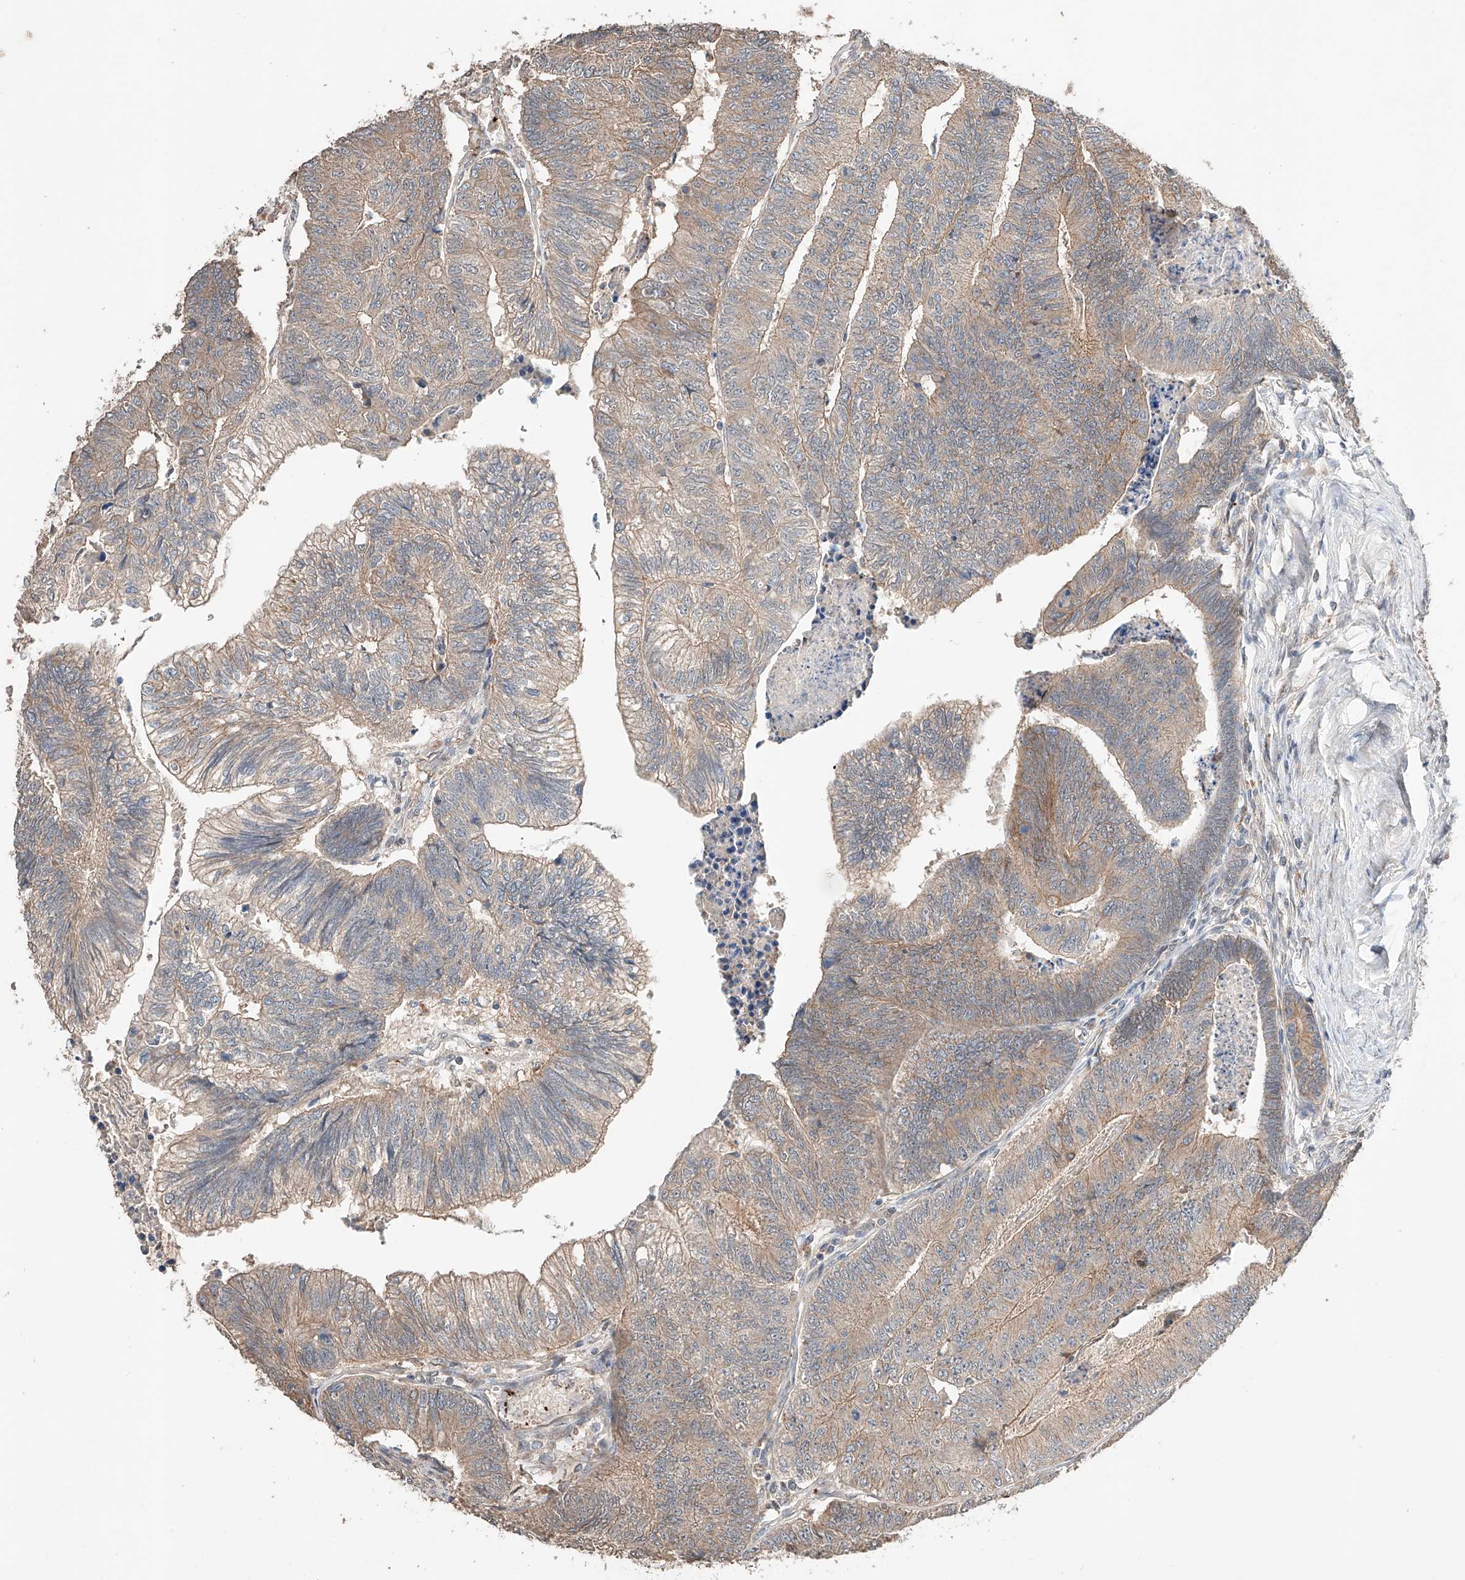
{"staining": {"intensity": "weak", "quantity": "25%-75%", "location": "cytoplasmic/membranous"}, "tissue": "colorectal cancer", "cell_type": "Tumor cells", "image_type": "cancer", "snomed": [{"axis": "morphology", "description": "Adenocarcinoma, NOS"}, {"axis": "topography", "description": "Colon"}], "caption": "Immunohistochemical staining of human colorectal cancer (adenocarcinoma) demonstrates low levels of weak cytoplasmic/membranous protein expression in about 25%-75% of tumor cells.", "gene": "ZFHX2", "patient": {"sex": "female", "age": 67}}